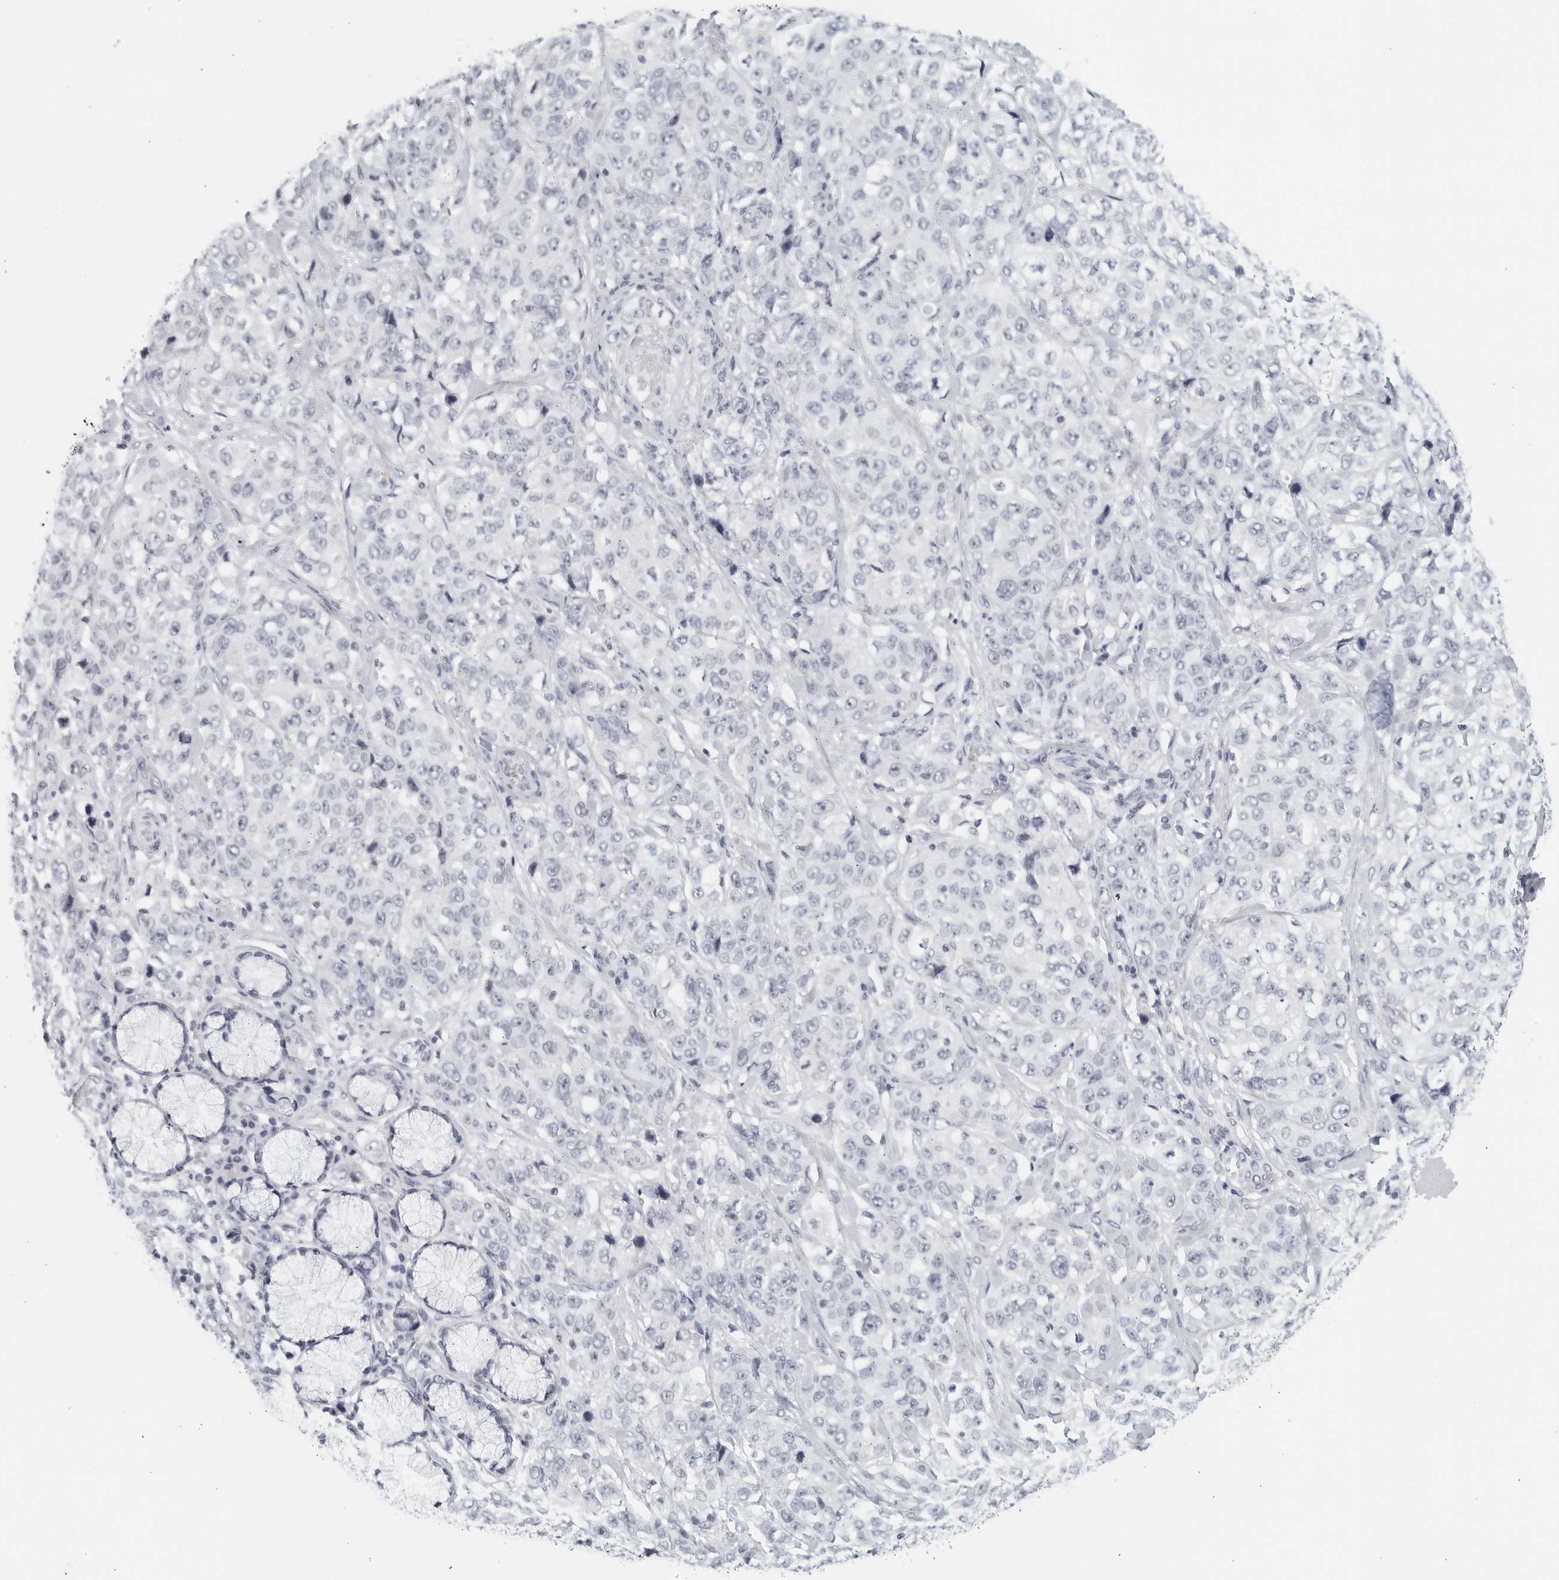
{"staining": {"intensity": "negative", "quantity": "none", "location": "none"}, "tissue": "stomach cancer", "cell_type": "Tumor cells", "image_type": "cancer", "snomed": [{"axis": "morphology", "description": "Adenocarcinoma, NOS"}, {"axis": "topography", "description": "Stomach"}], "caption": "There is no significant expression in tumor cells of adenocarcinoma (stomach).", "gene": "KLK7", "patient": {"sex": "male", "age": 48}}